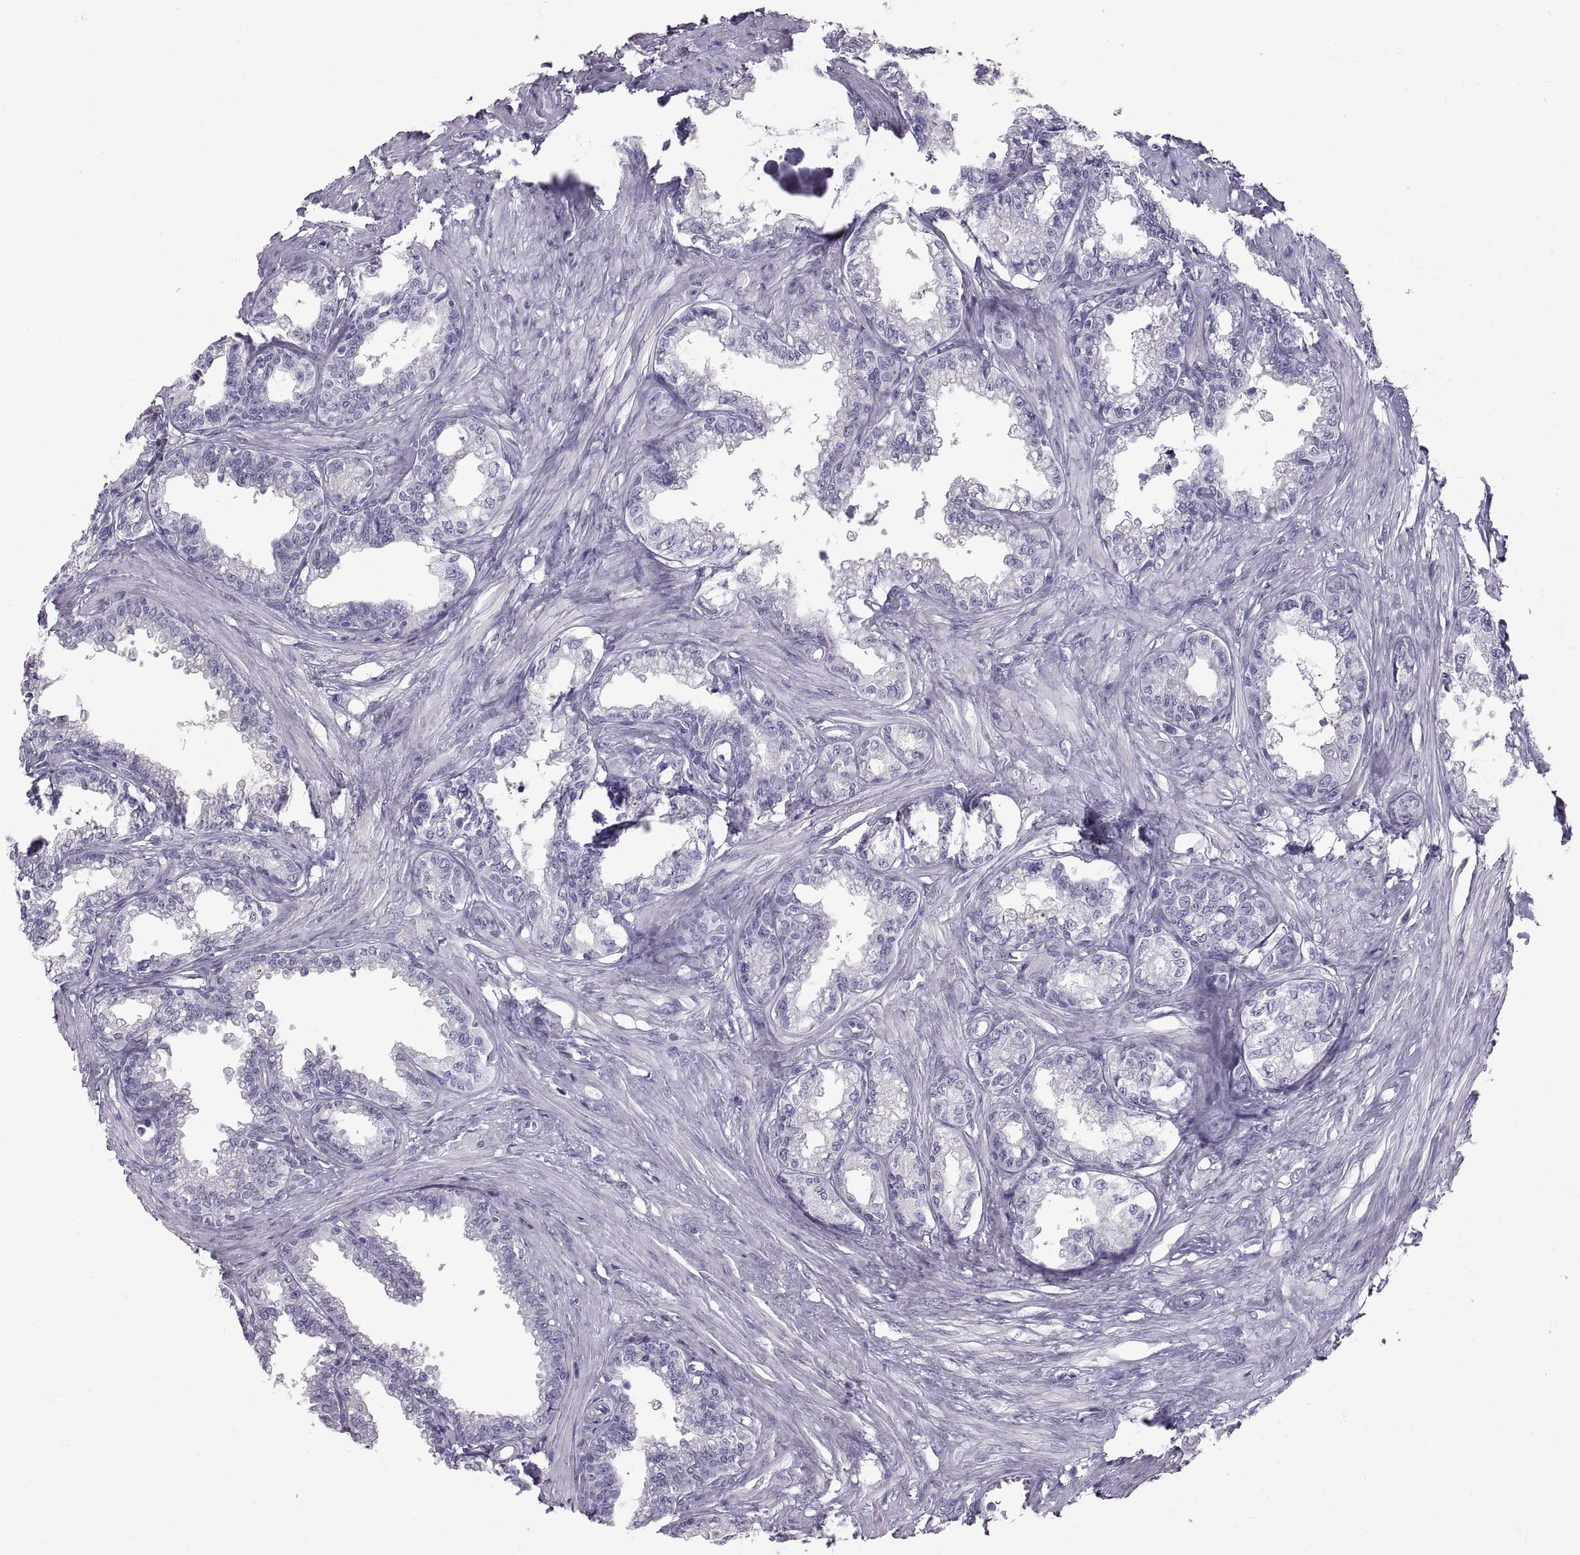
{"staining": {"intensity": "negative", "quantity": "none", "location": "none"}, "tissue": "seminal vesicle", "cell_type": "Glandular cells", "image_type": "normal", "snomed": [{"axis": "morphology", "description": "Normal tissue, NOS"}, {"axis": "morphology", "description": "Urothelial carcinoma, NOS"}, {"axis": "topography", "description": "Urinary bladder"}, {"axis": "topography", "description": "Seminal veicle"}], "caption": "A micrograph of seminal vesicle stained for a protein shows no brown staining in glandular cells. (DAB immunohistochemistry (IHC) visualized using brightfield microscopy, high magnification).", "gene": "WFDC8", "patient": {"sex": "male", "age": 76}}